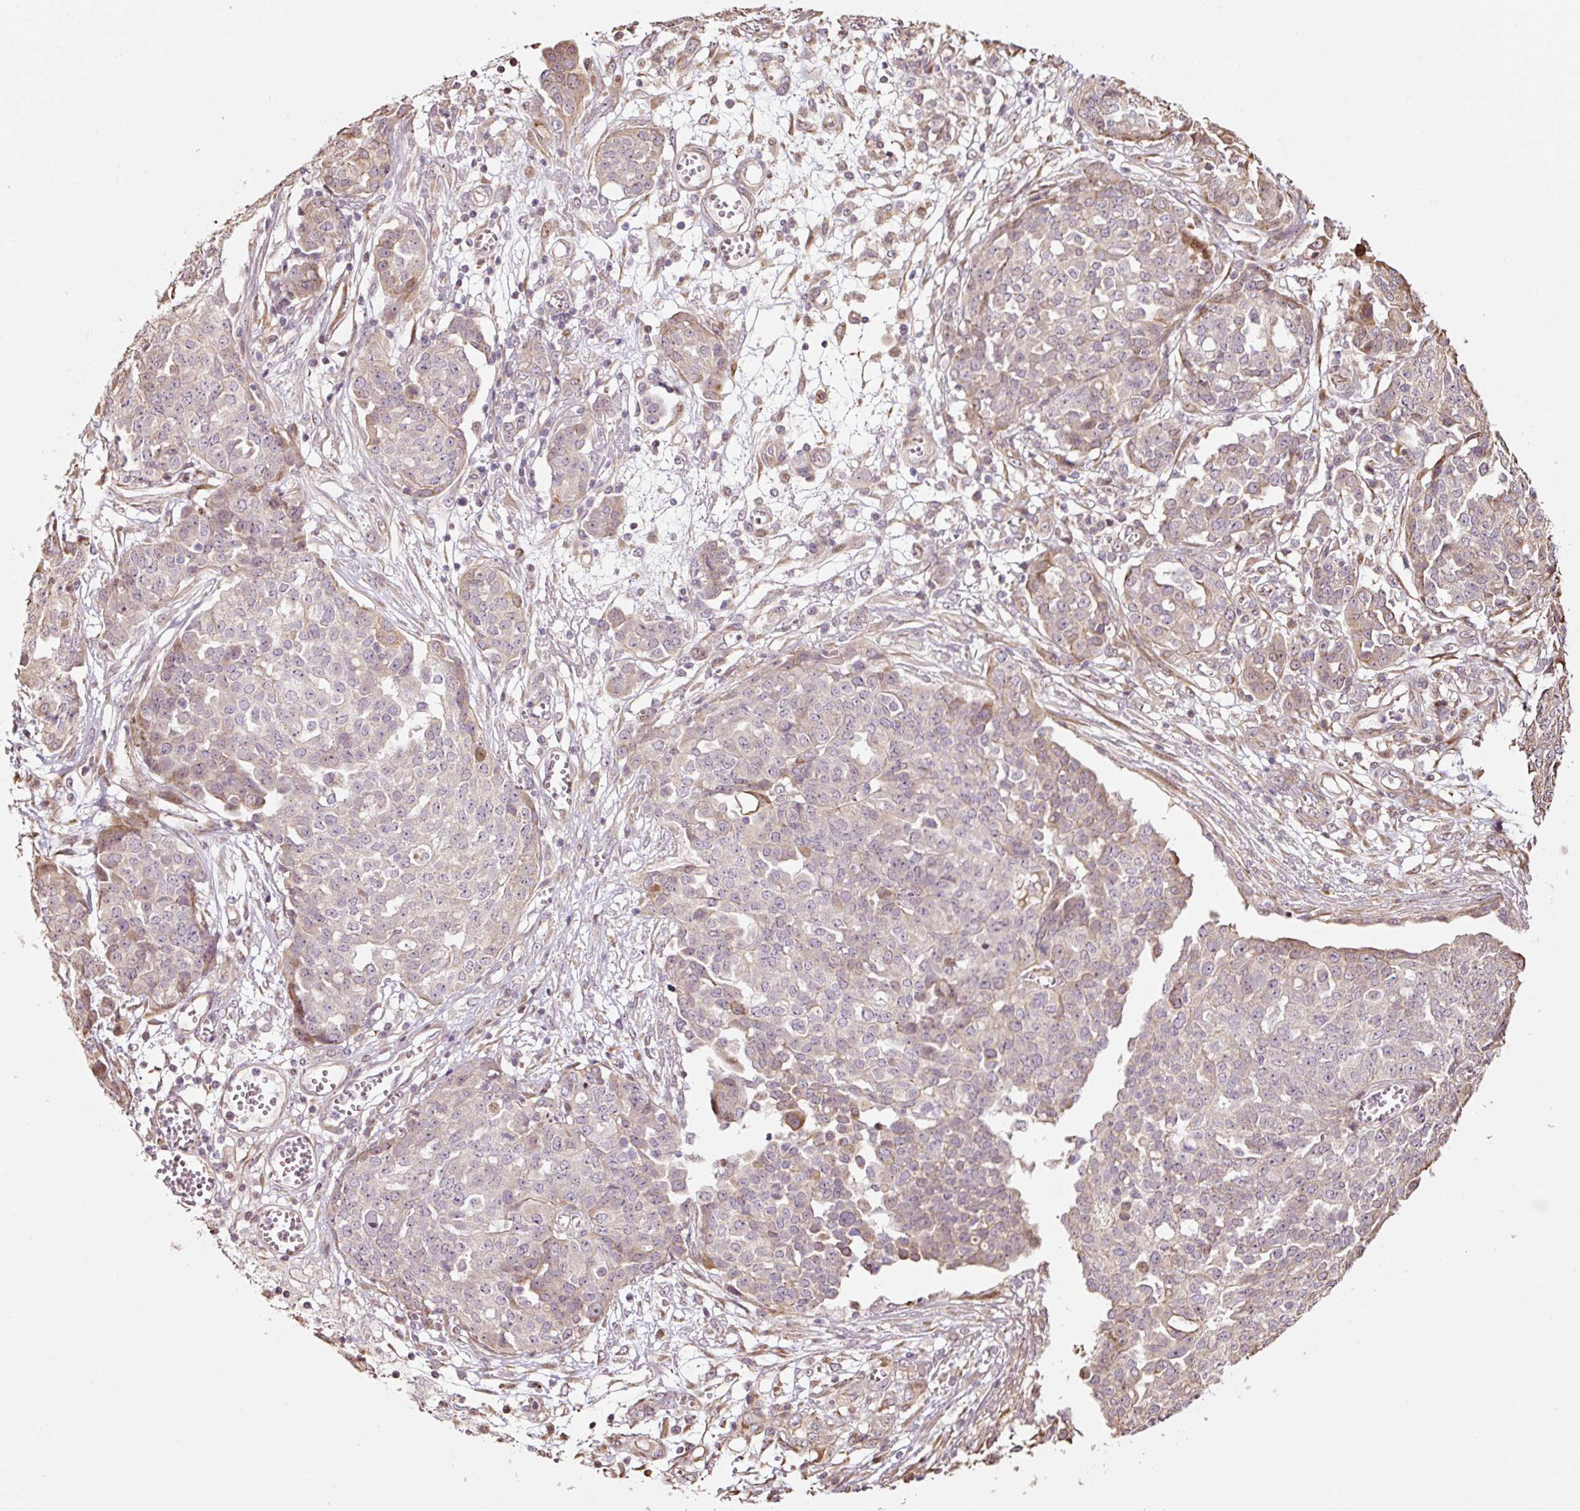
{"staining": {"intensity": "weak", "quantity": "<25%", "location": "cytoplasmic/membranous"}, "tissue": "ovarian cancer", "cell_type": "Tumor cells", "image_type": "cancer", "snomed": [{"axis": "morphology", "description": "Cystadenocarcinoma, serous, NOS"}, {"axis": "topography", "description": "Soft tissue"}, {"axis": "topography", "description": "Ovary"}], "caption": "DAB immunohistochemical staining of ovarian cancer (serous cystadenocarcinoma) exhibits no significant staining in tumor cells. (DAB (3,3'-diaminobenzidine) IHC visualized using brightfield microscopy, high magnification).", "gene": "ETF1", "patient": {"sex": "female", "age": 57}}